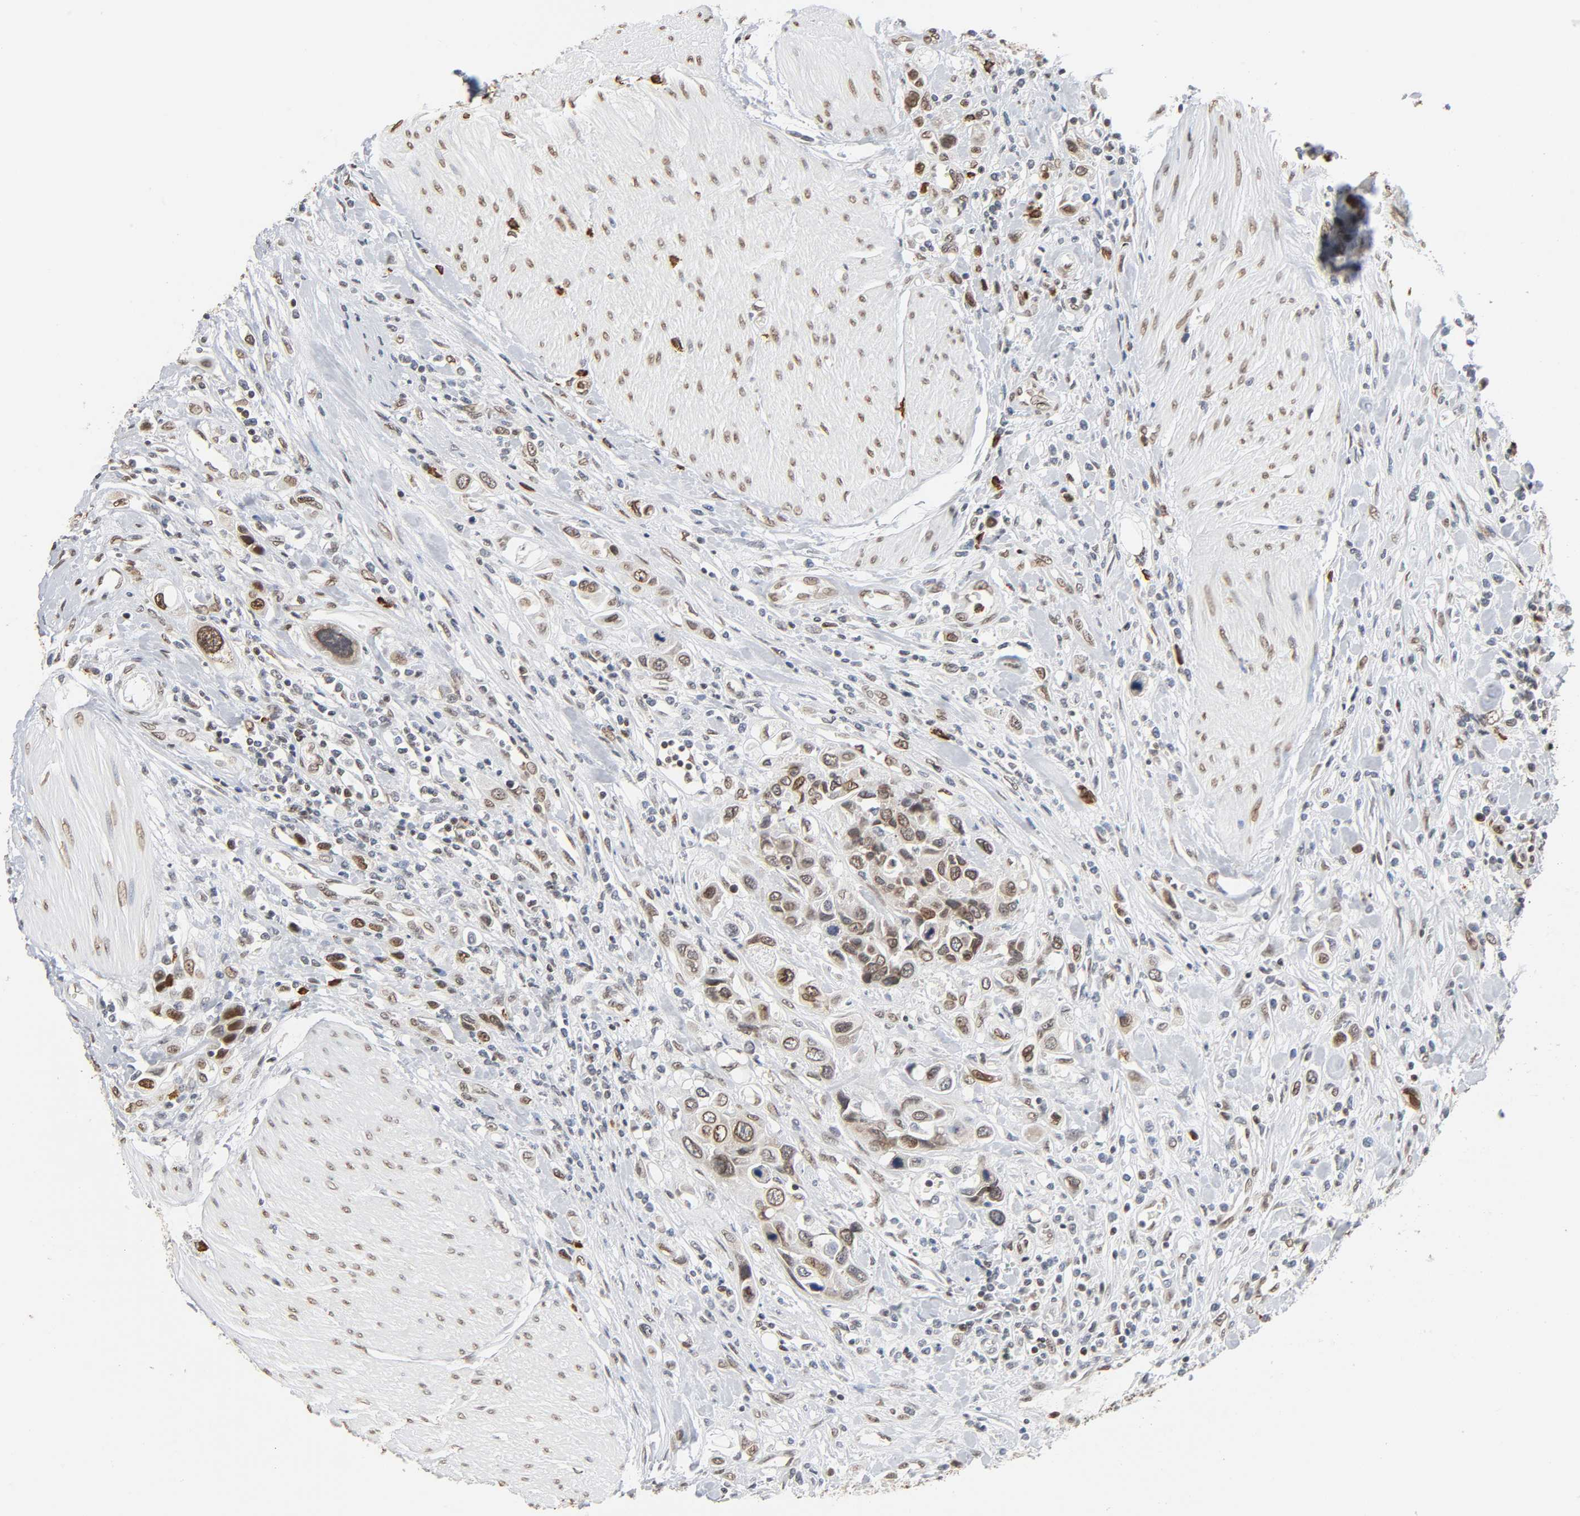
{"staining": {"intensity": "moderate", "quantity": ">75%", "location": "nuclear"}, "tissue": "urothelial cancer", "cell_type": "Tumor cells", "image_type": "cancer", "snomed": [{"axis": "morphology", "description": "Urothelial carcinoma, High grade"}, {"axis": "topography", "description": "Urinary bladder"}], "caption": "A high-resolution photomicrograph shows immunohistochemistry (IHC) staining of high-grade urothelial carcinoma, which reveals moderate nuclear staining in about >75% of tumor cells.", "gene": "SUMO1", "patient": {"sex": "male", "age": 50}}